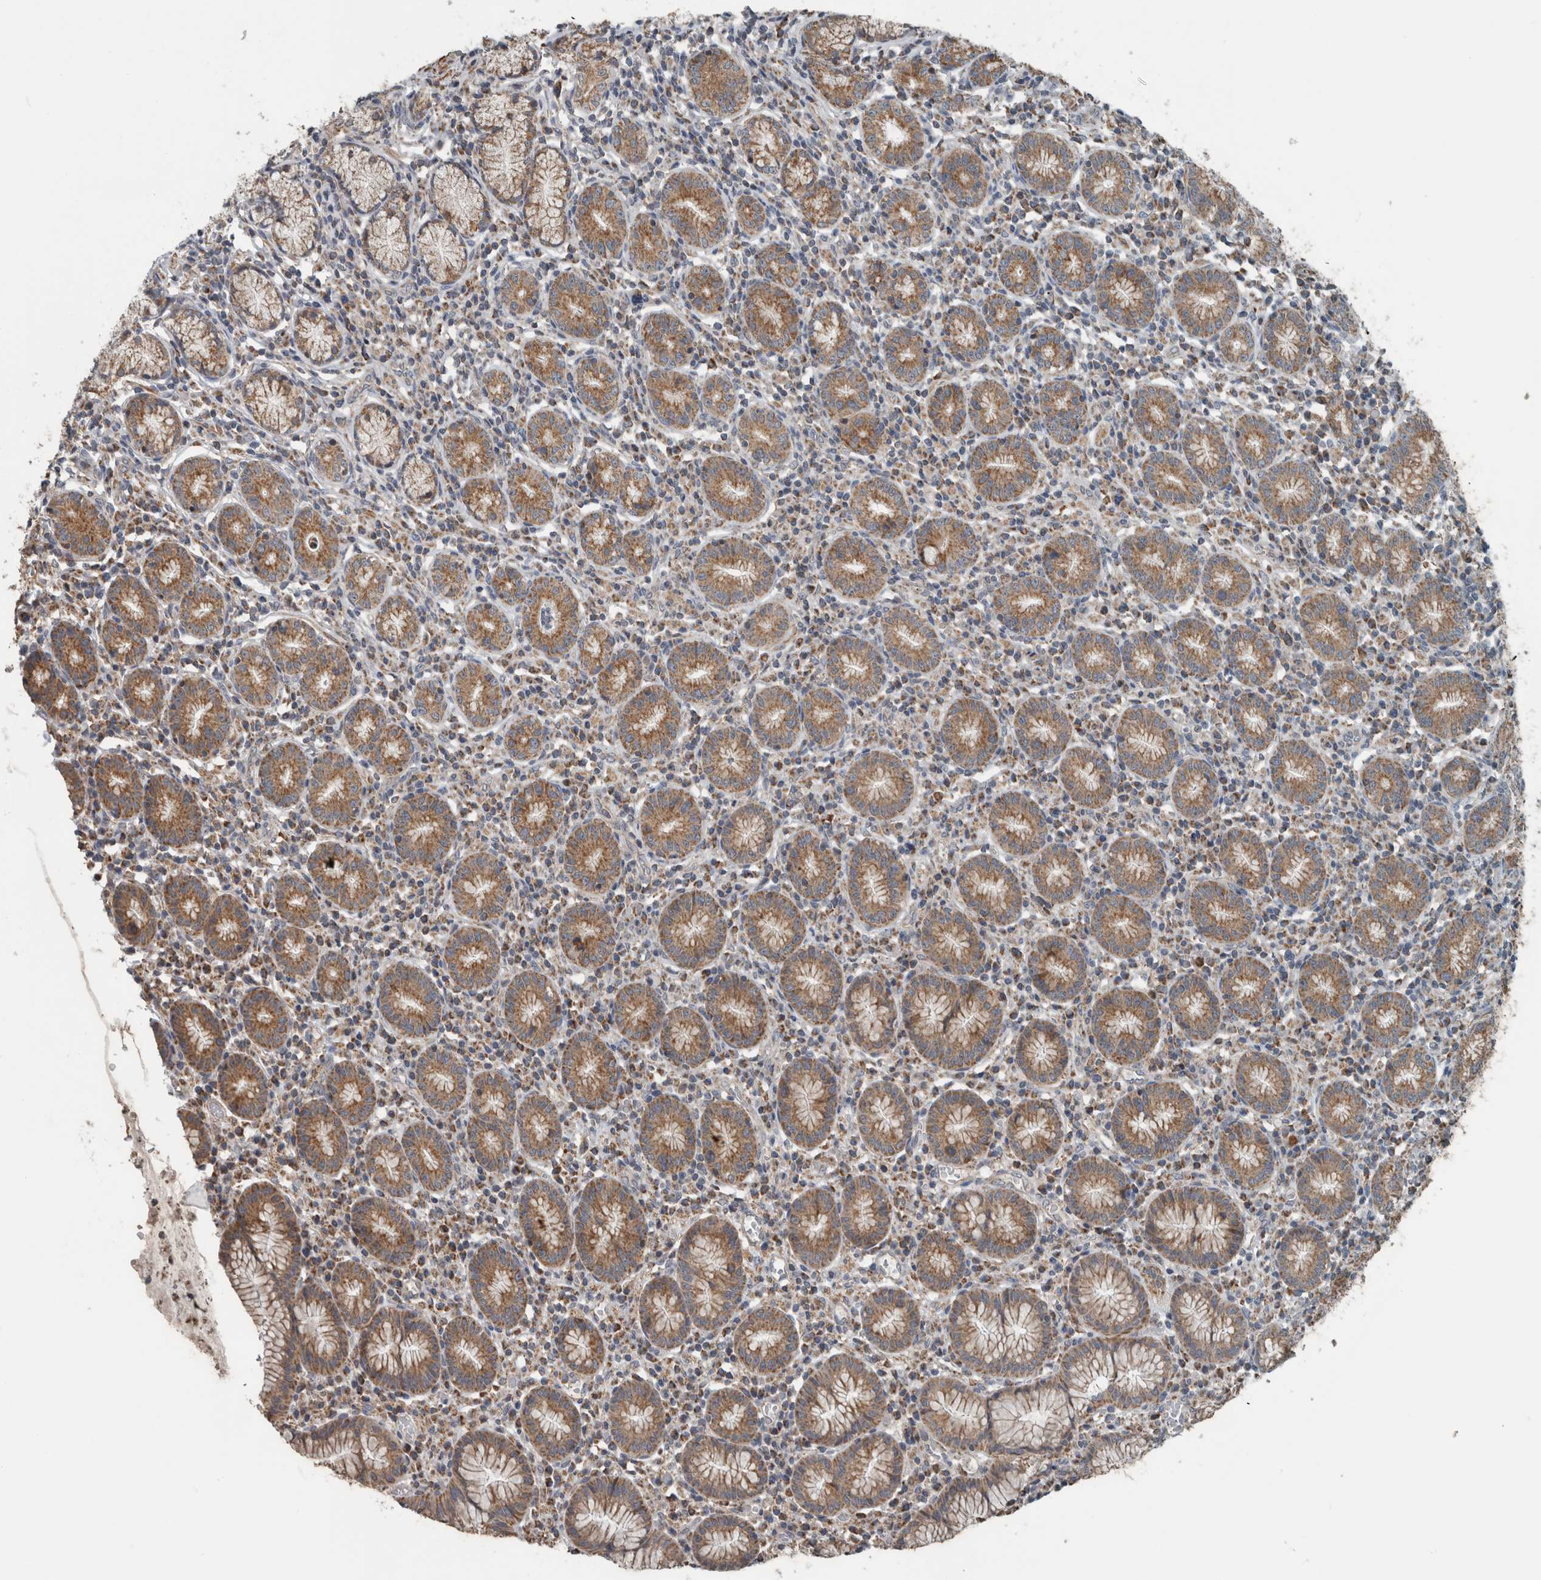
{"staining": {"intensity": "strong", "quantity": "25%-75%", "location": "cytoplasmic/membranous"}, "tissue": "stomach", "cell_type": "Glandular cells", "image_type": "normal", "snomed": [{"axis": "morphology", "description": "Normal tissue, NOS"}, {"axis": "topography", "description": "Stomach"}], "caption": "Immunohistochemical staining of normal human stomach demonstrates strong cytoplasmic/membranous protein positivity in approximately 25%-75% of glandular cells.", "gene": "ARMC1", "patient": {"sex": "male", "age": 55}}